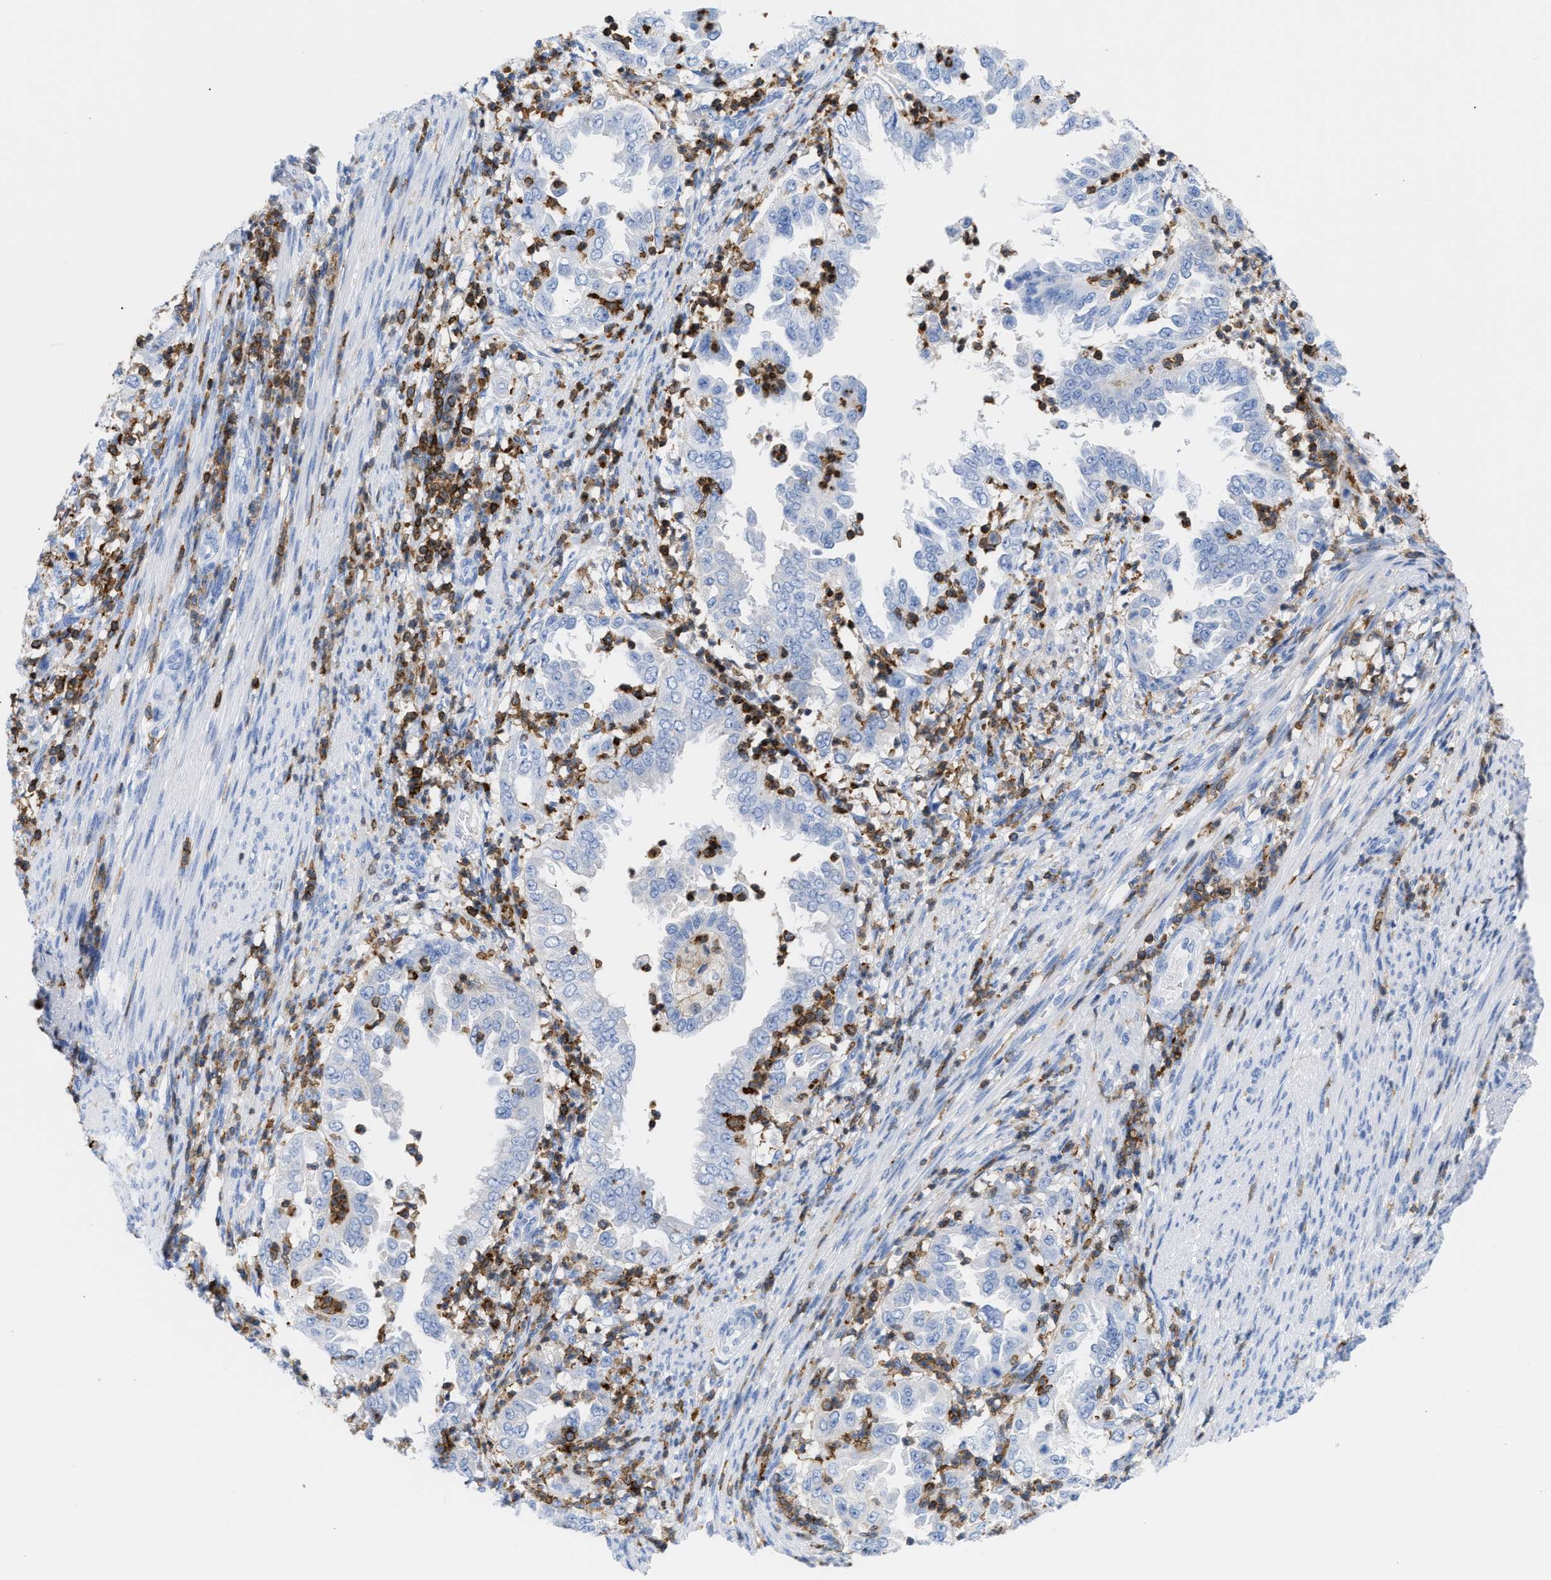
{"staining": {"intensity": "negative", "quantity": "none", "location": "none"}, "tissue": "endometrial cancer", "cell_type": "Tumor cells", "image_type": "cancer", "snomed": [{"axis": "morphology", "description": "Adenocarcinoma, NOS"}, {"axis": "topography", "description": "Endometrium"}], "caption": "Protein analysis of endometrial cancer (adenocarcinoma) demonstrates no significant staining in tumor cells. (DAB IHC, high magnification).", "gene": "LCP1", "patient": {"sex": "female", "age": 85}}